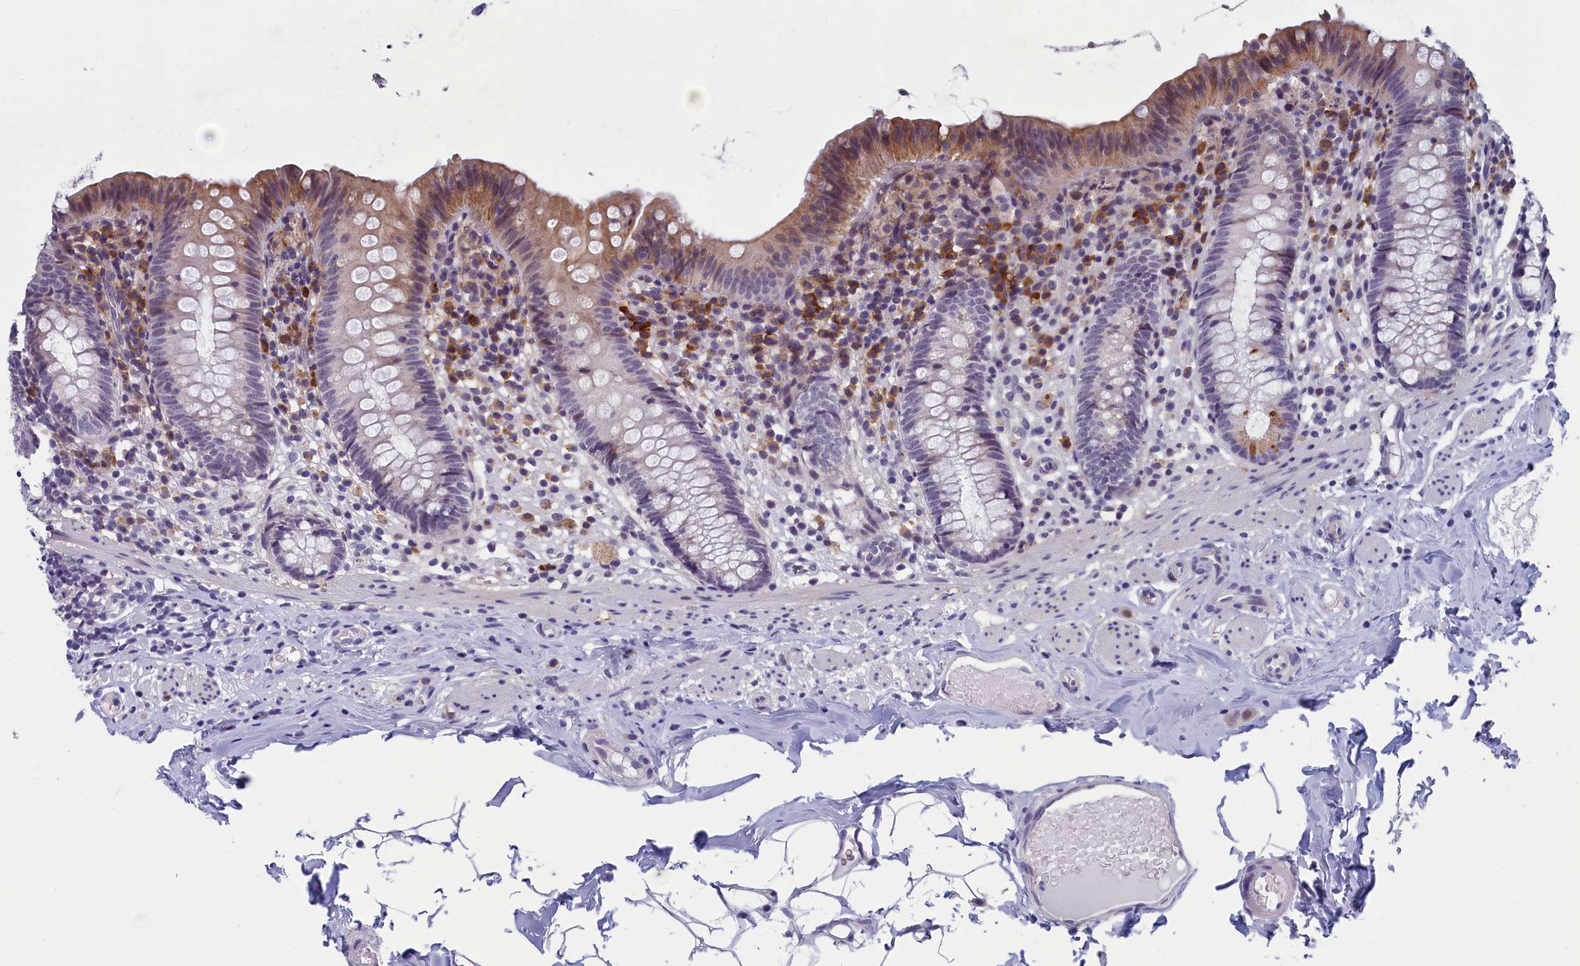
{"staining": {"intensity": "weak", "quantity": "25%-75%", "location": "cytoplasmic/membranous"}, "tissue": "appendix", "cell_type": "Glandular cells", "image_type": "normal", "snomed": [{"axis": "morphology", "description": "Normal tissue, NOS"}, {"axis": "topography", "description": "Appendix"}], "caption": "Protein expression analysis of benign appendix shows weak cytoplasmic/membranous expression in approximately 25%-75% of glandular cells.", "gene": "CNEP1R1", "patient": {"sex": "male", "age": 55}}